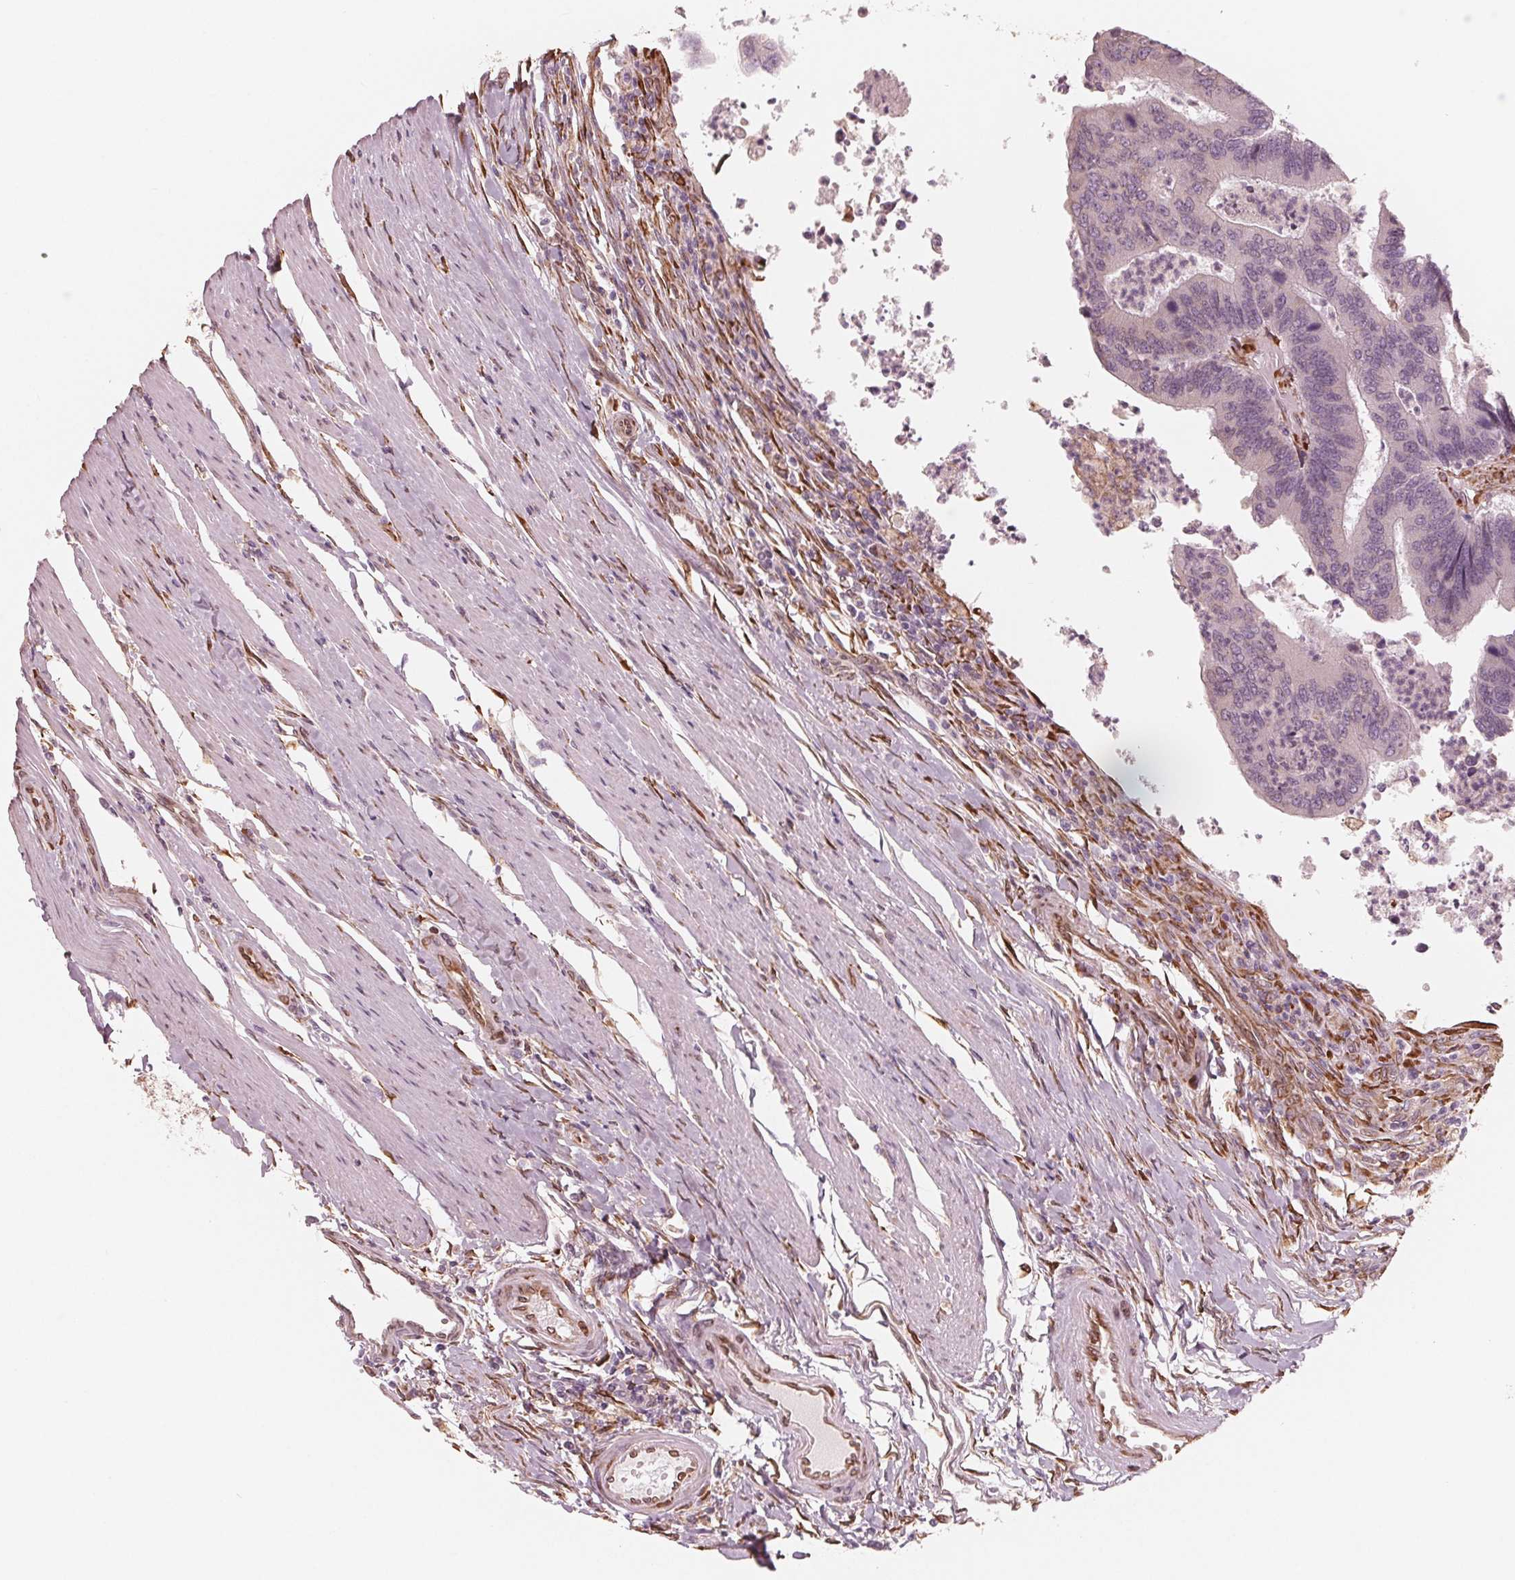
{"staining": {"intensity": "negative", "quantity": "none", "location": "none"}, "tissue": "colorectal cancer", "cell_type": "Tumor cells", "image_type": "cancer", "snomed": [{"axis": "morphology", "description": "Adenocarcinoma, NOS"}, {"axis": "topography", "description": "Colon"}], "caption": "An image of colorectal cancer (adenocarcinoma) stained for a protein demonstrates no brown staining in tumor cells.", "gene": "IKBIP", "patient": {"sex": "female", "age": 67}}